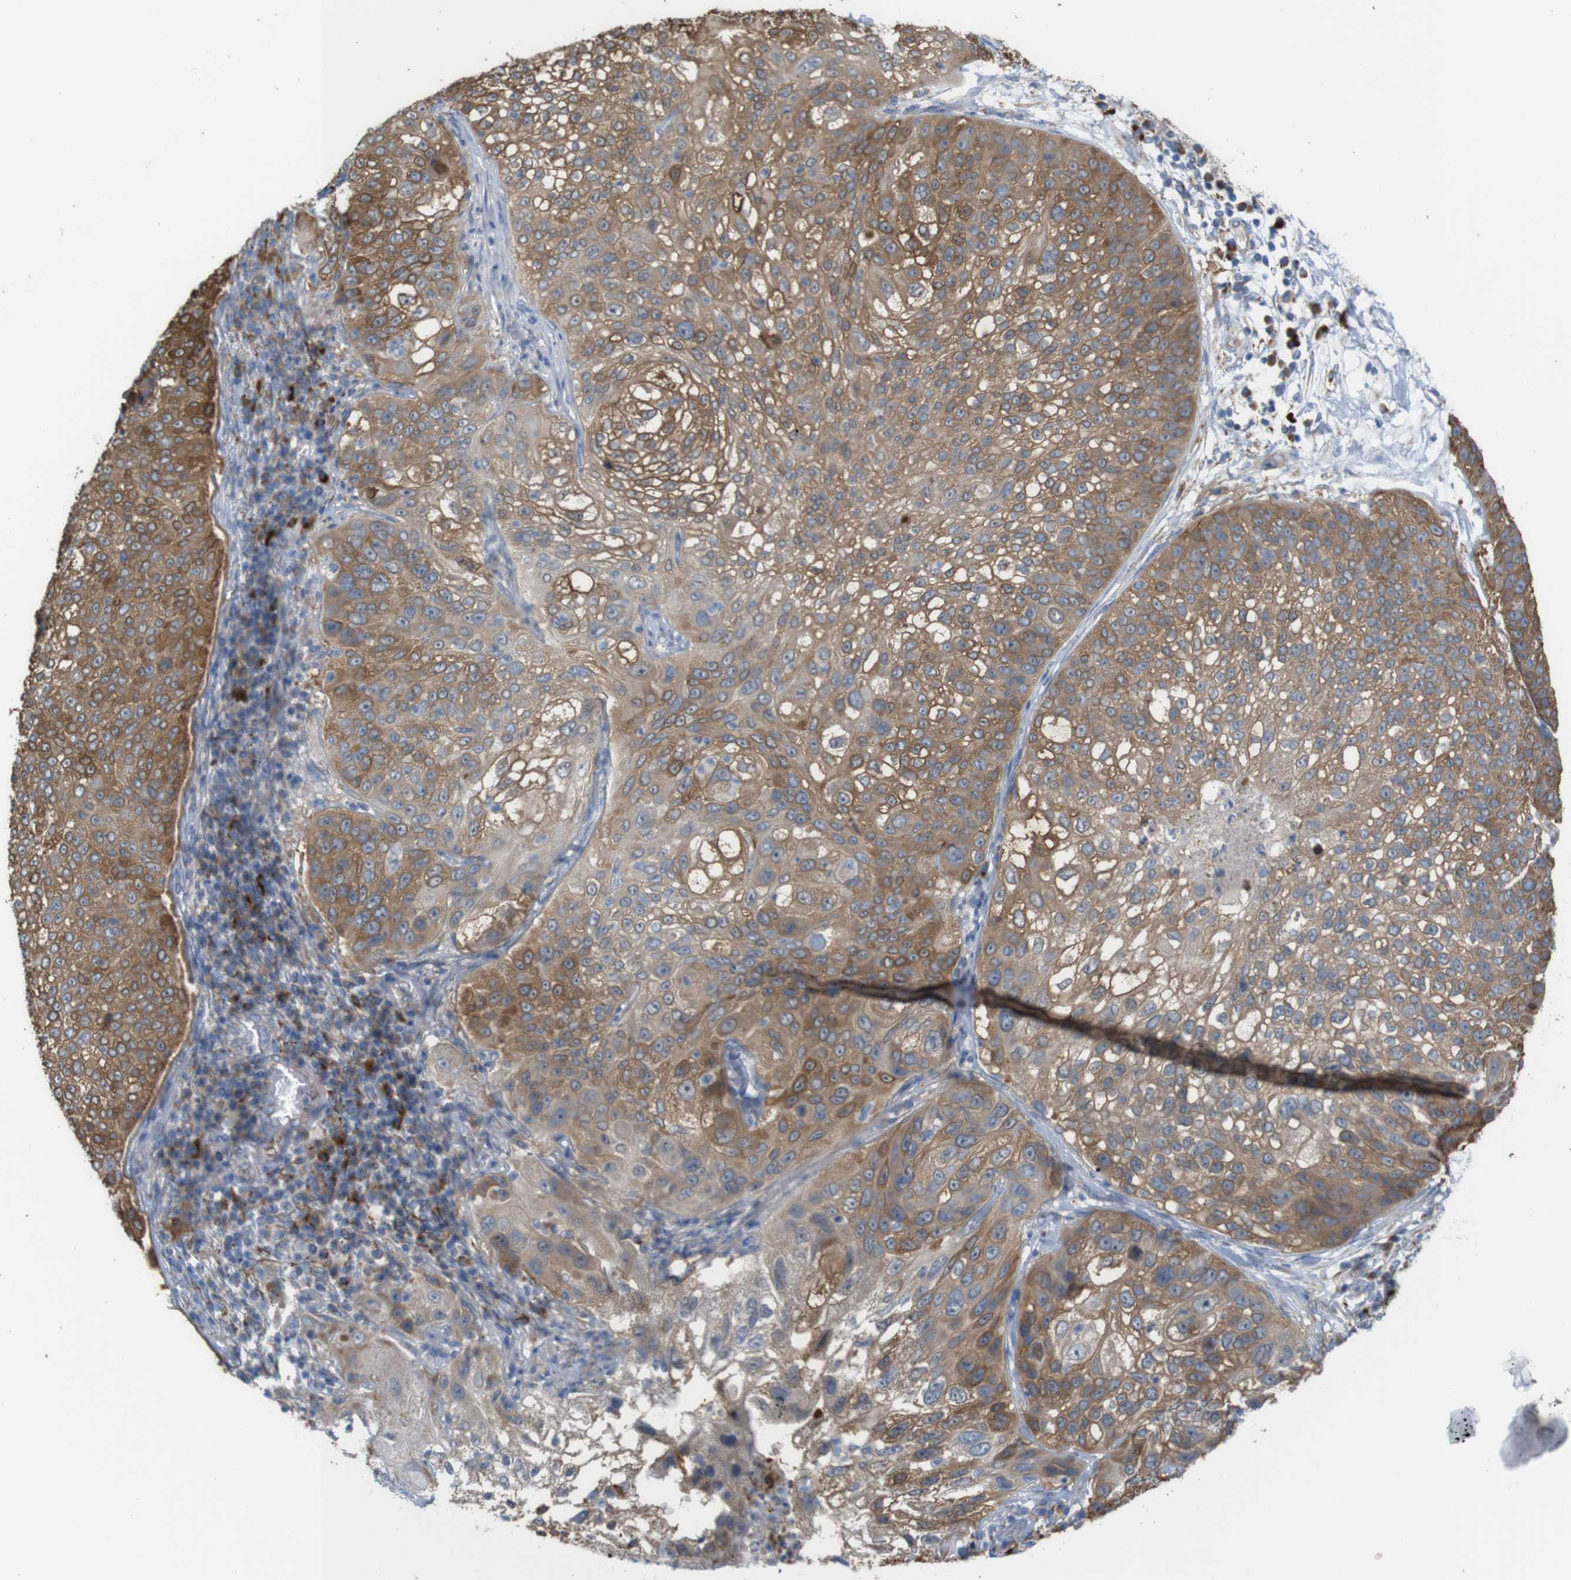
{"staining": {"intensity": "moderate", "quantity": ">75%", "location": "cytoplasmic/membranous"}, "tissue": "lung cancer", "cell_type": "Tumor cells", "image_type": "cancer", "snomed": [{"axis": "morphology", "description": "Inflammation, NOS"}, {"axis": "morphology", "description": "Squamous cell carcinoma, NOS"}, {"axis": "topography", "description": "Lymph node"}, {"axis": "topography", "description": "Soft tissue"}, {"axis": "topography", "description": "Lung"}], "caption": "Immunohistochemical staining of lung cancer displays medium levels of moderate cytoplasmic/membranous protein expression in about >75% of tumor cells. Ihc stains the protein in brown and the nuclei are stained blue.", "gene": "PTPRR", "patient": {"sex": "male", "age": 66}}